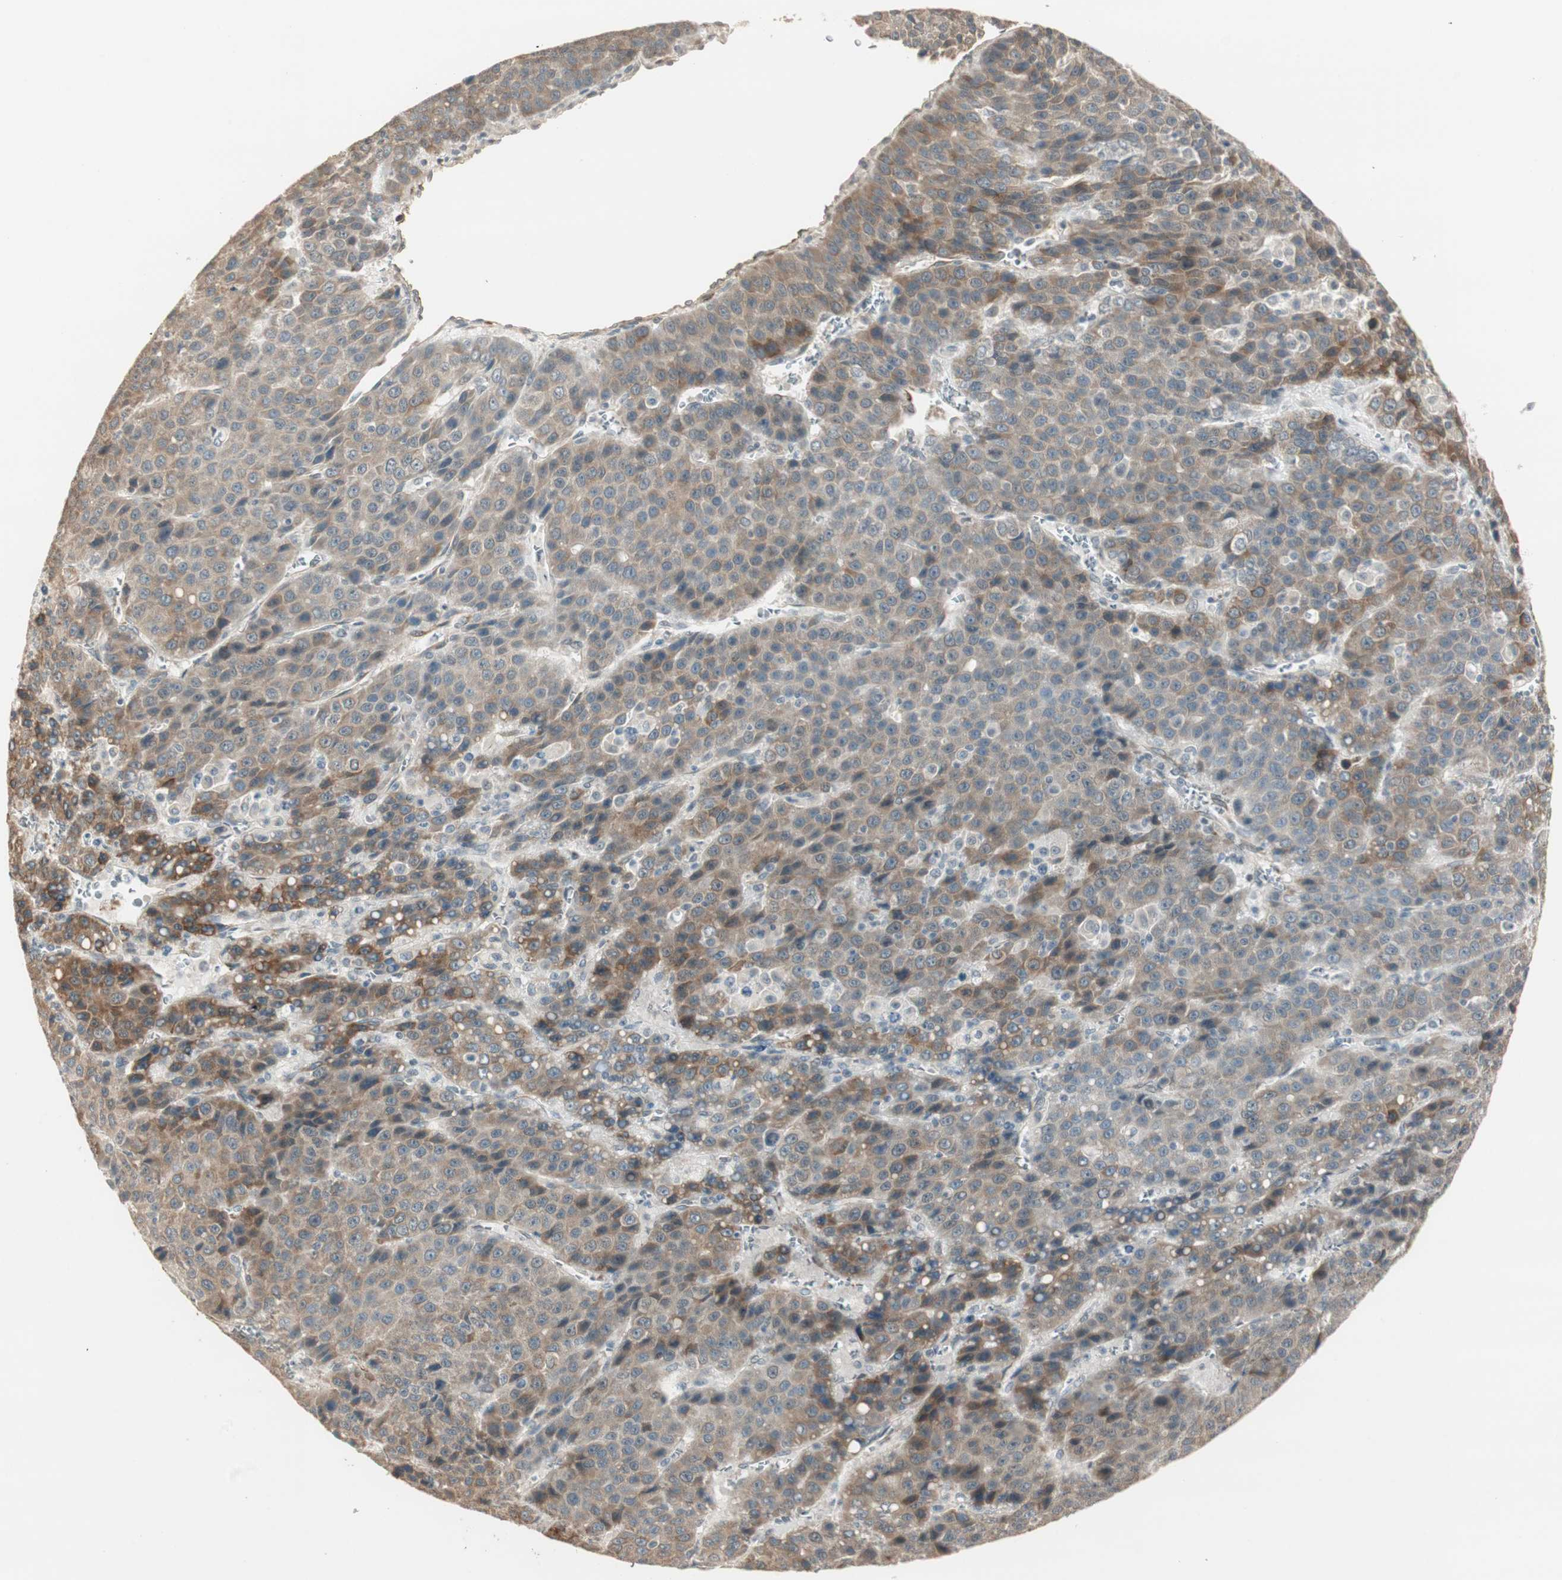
{"staining": {"intensity": "moderate", "quantity": ">75%", "location": "cytoplasmic/membranous"}, "tissue": "liver cancer", "cell_type": "Tumor cells", "image_type": "cancer", "snomed": [{"axis": "morphology", "description": "Carcinoma, Hepatocellular, NOS"}, {"axis": "topography", "description": "Liver"}], "caption": "Immunohistochemistry (IHC) photomicrograph of liver cancer stained for a protein (brown), which exhibits medium levels of moderate cytoplasmic/membranous positivity in approximately >75% of tumor cells.", "gene": "TASOR", "patient": {"sex": "female", "age": 53}}